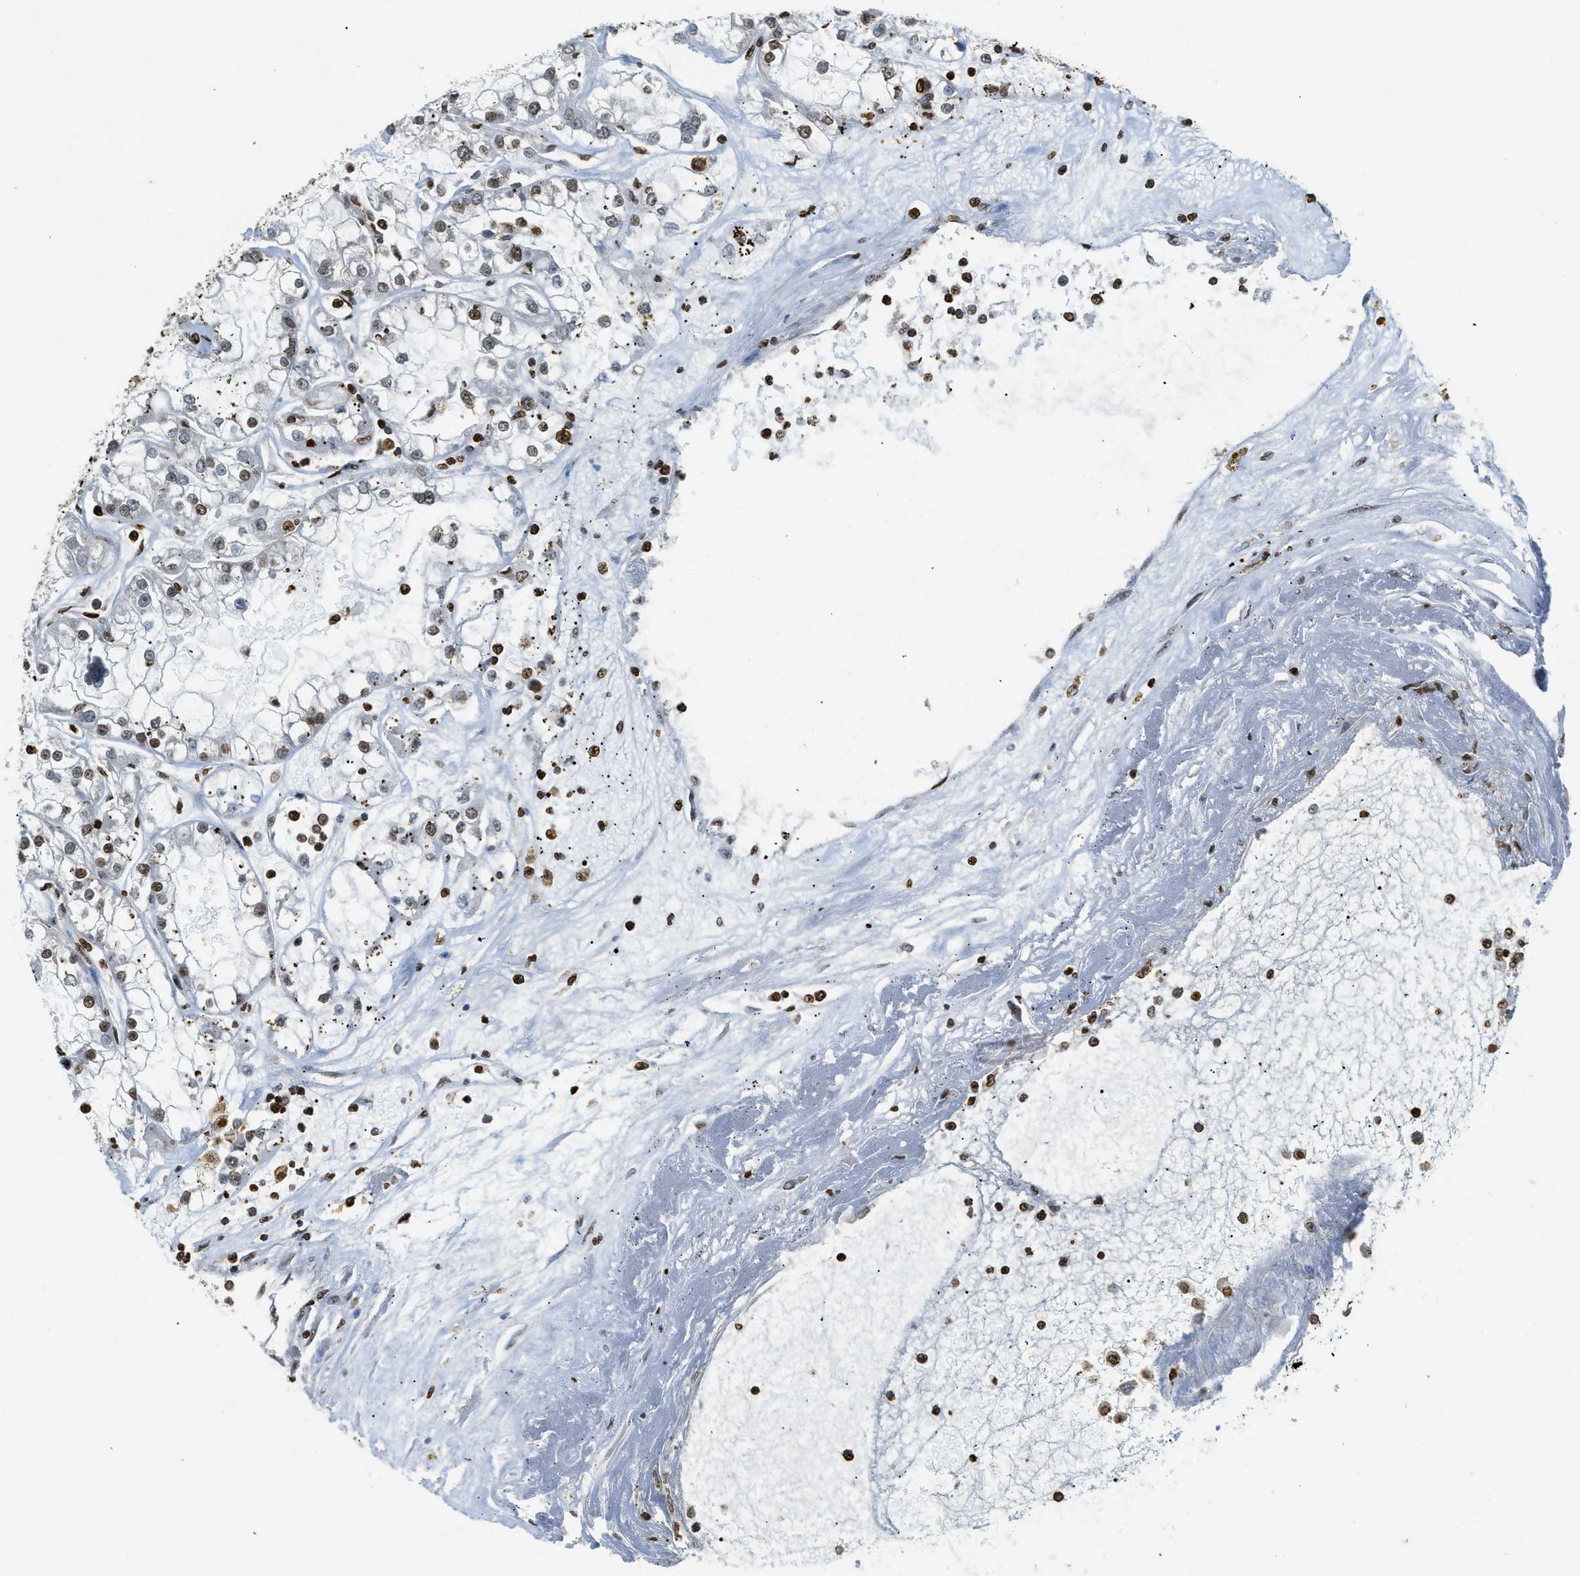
{"staining": {"intensity": "moderate", "quantity": "25%-75%", "location": "nuclear"}, "tissue": "renal cancer", "cell_type": "Tumor cells", "image_type": "cancer", "snomed": [{"axis": "morphology", "description": "Adenocarcinoma, NOS"}, {"axis": "topography", "description": "Kidney"}], "caption": "Renal adenocarcinoma tissue exhibits moderate nuclear expression in approximately 25%-75% of tumor cells", "gene": "NR5A2", "patient": {"sex": "female", "age": 52}}